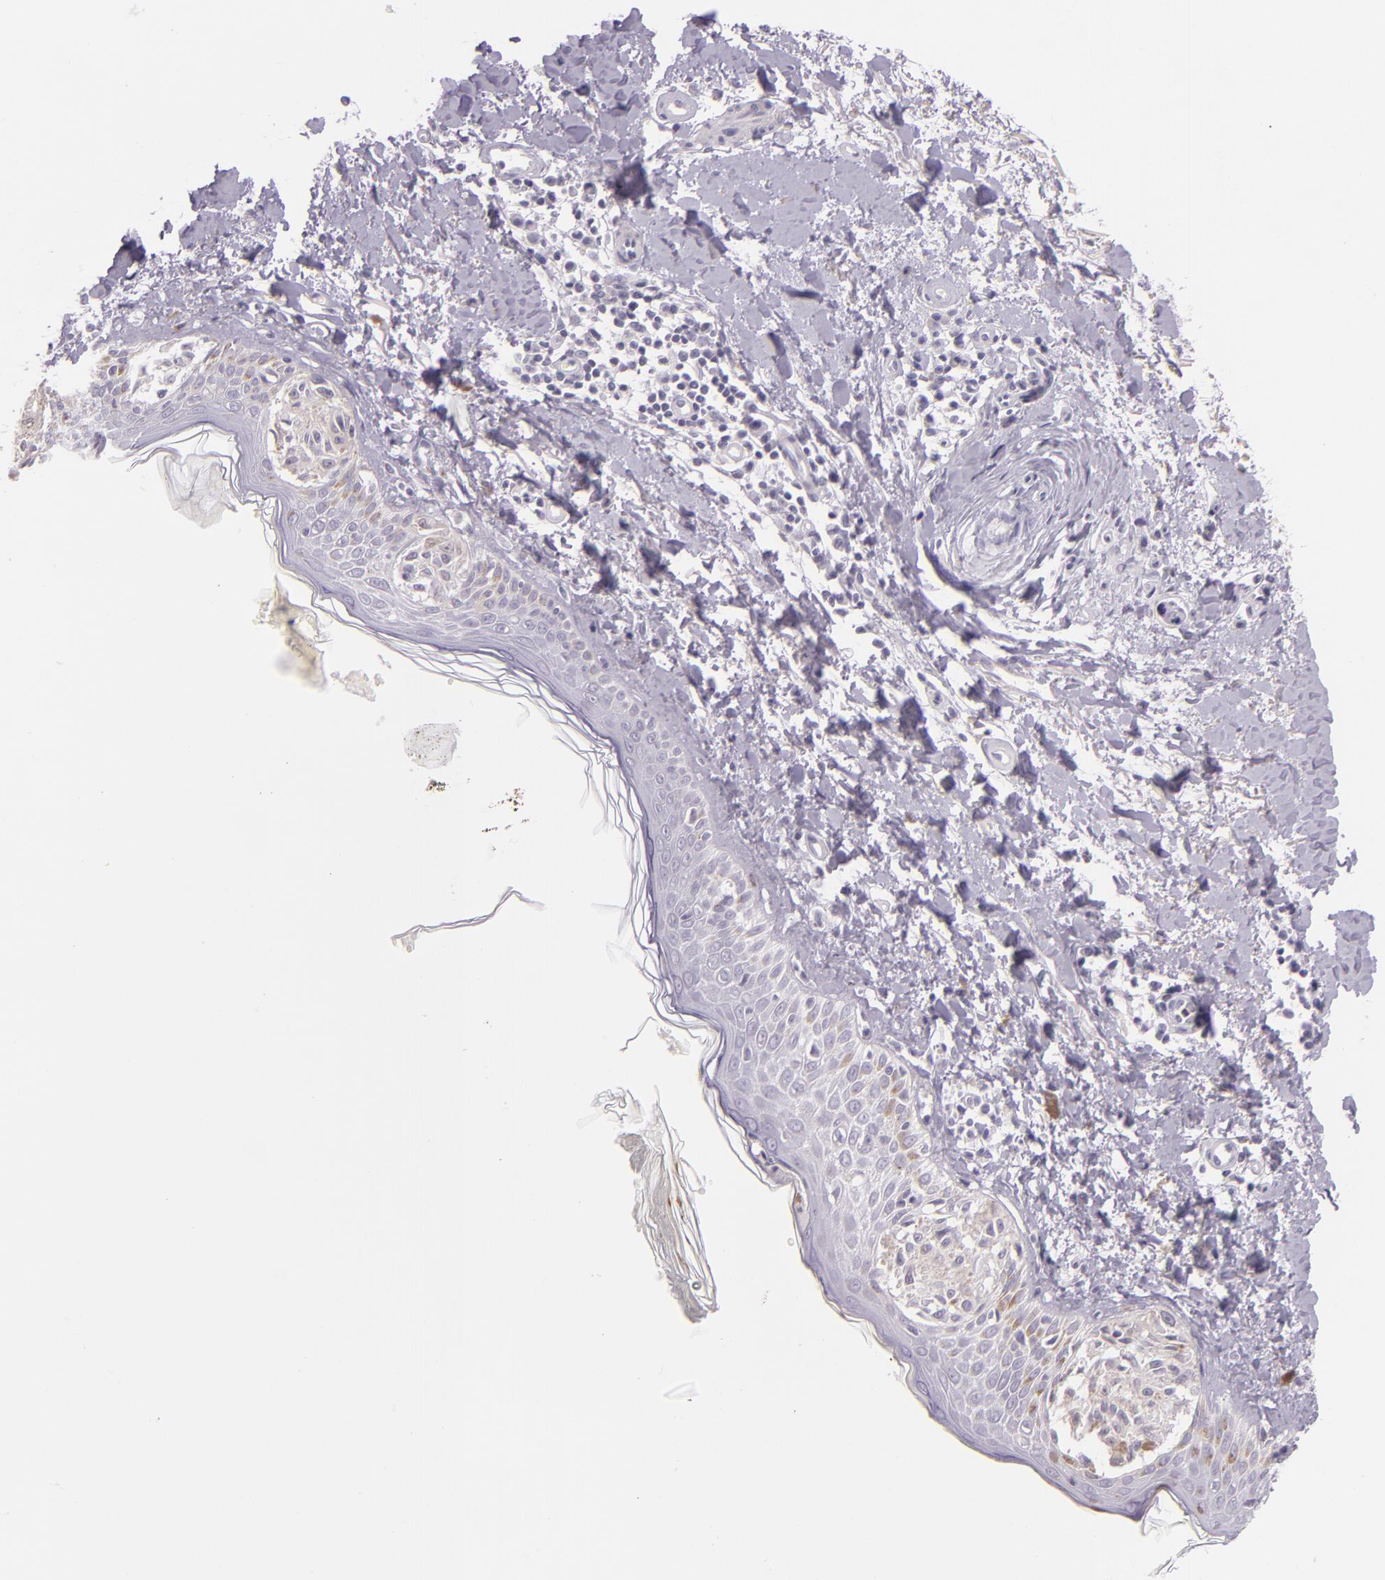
{"staining": {"intensity": "negative", "quantity": "none", "location": "none"}, "tissue": "melanoma", "cell_type": "Tumor cells", "image_type": "cancer", "snomed": [{"axis": "morphology", "description": "Malignant melanoma, NOS"}, {"axis": "topography", "description": "Skin"}], "caption": "A micrograph of melanoma stained for a protein reveals no brown staining in tumor cells.", "gene": "CBS", "patient": {"sex": "female", "age": 73}}